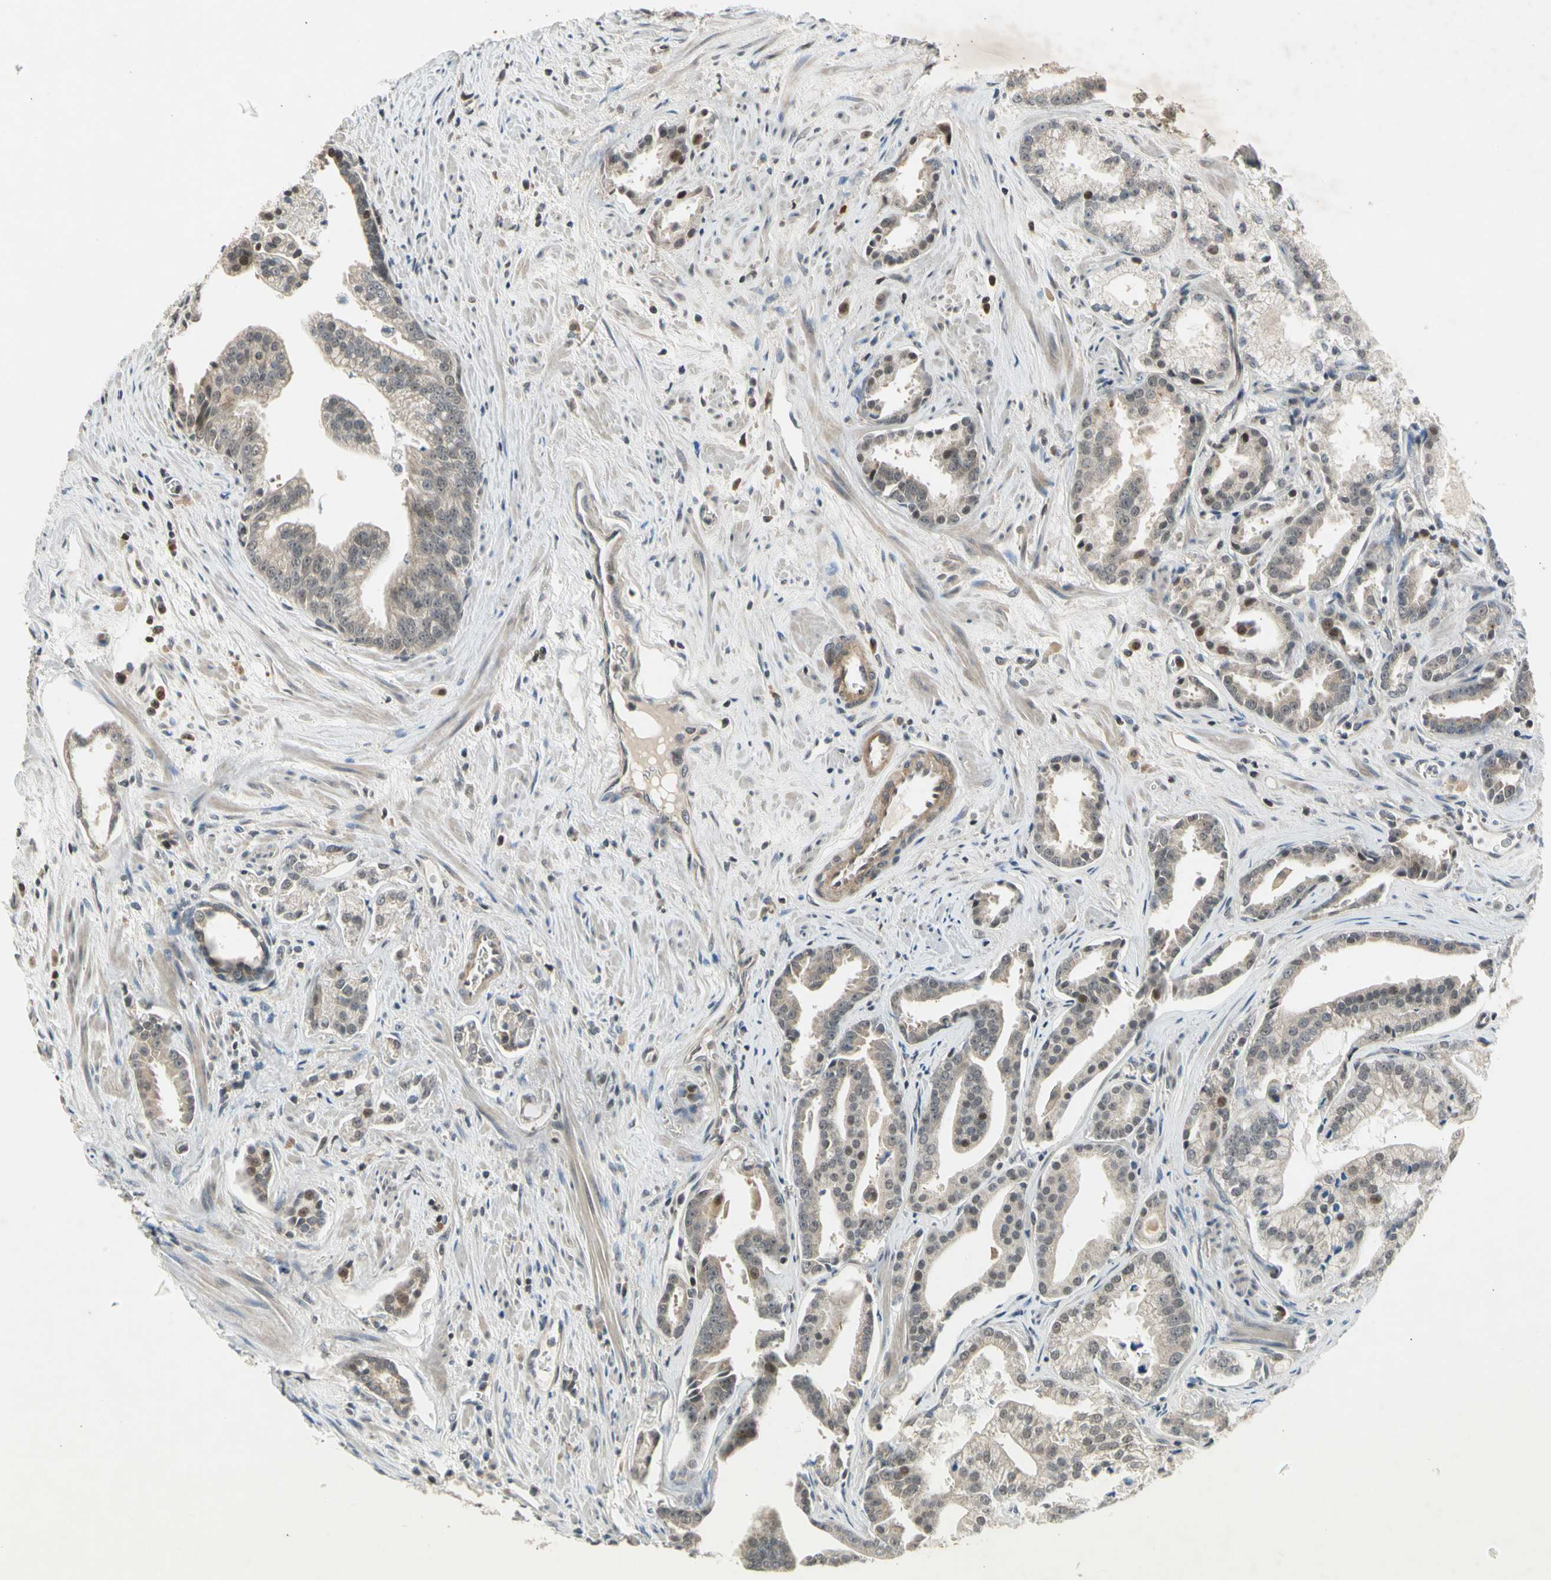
{"staining": {"intensity": "weak", "quantity": "<25%", "location": "cytoplasmic/membranous,nuclear"}, "tissue": "prostate cancer", "cell_type": "Tumor cells", "image_type": "cancer", "snomed": [{"axis": "morphology", "description": "Adenocarcinoma, High grade"}, {"axis": "topography", "description": "Prostate"}], "caption": "Prostate cancer was stained to show a protein in brown. There is no significant expression in tumor cells.", "gene": "EFNB2", "patient": {"sex": "male", "age": 67}}